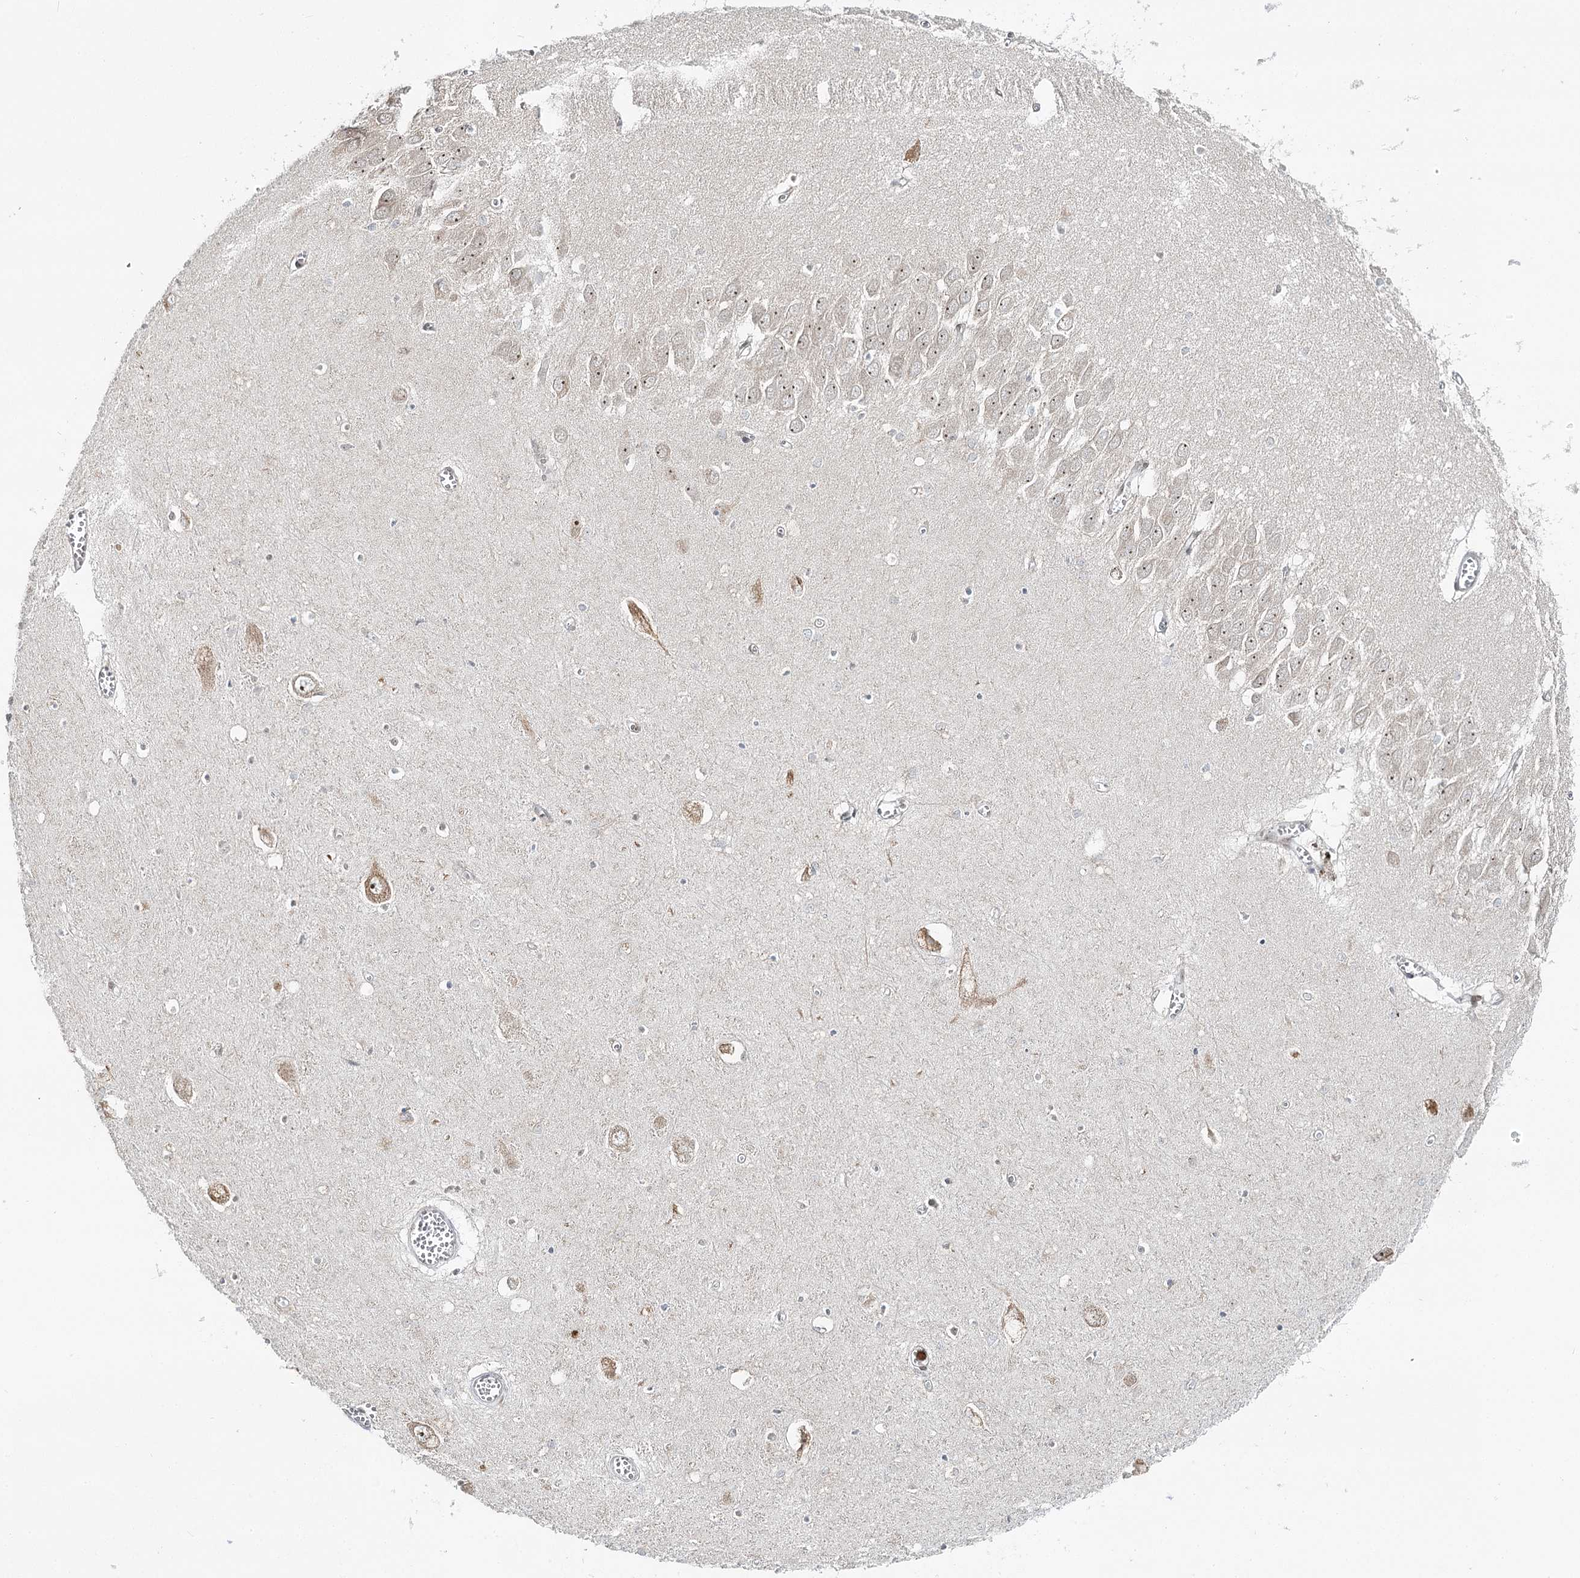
{"staining": {"intensity": "negative", "quantity": "none", "location": "none"}, "tissue": "hippocampus", "cell_type": "Glial cells", "image_type": "normal", "snomed": [{"axis": "morphology", "description": "Normal tissue, NOS"}, {"axis": "topography", "description": "Hippocampus"}], "caption": "The image demonstrates no significant staining in glial cells of hippocampus.", "gene": "ATAD1", "patient": {"sex": "male", "age": 70}}